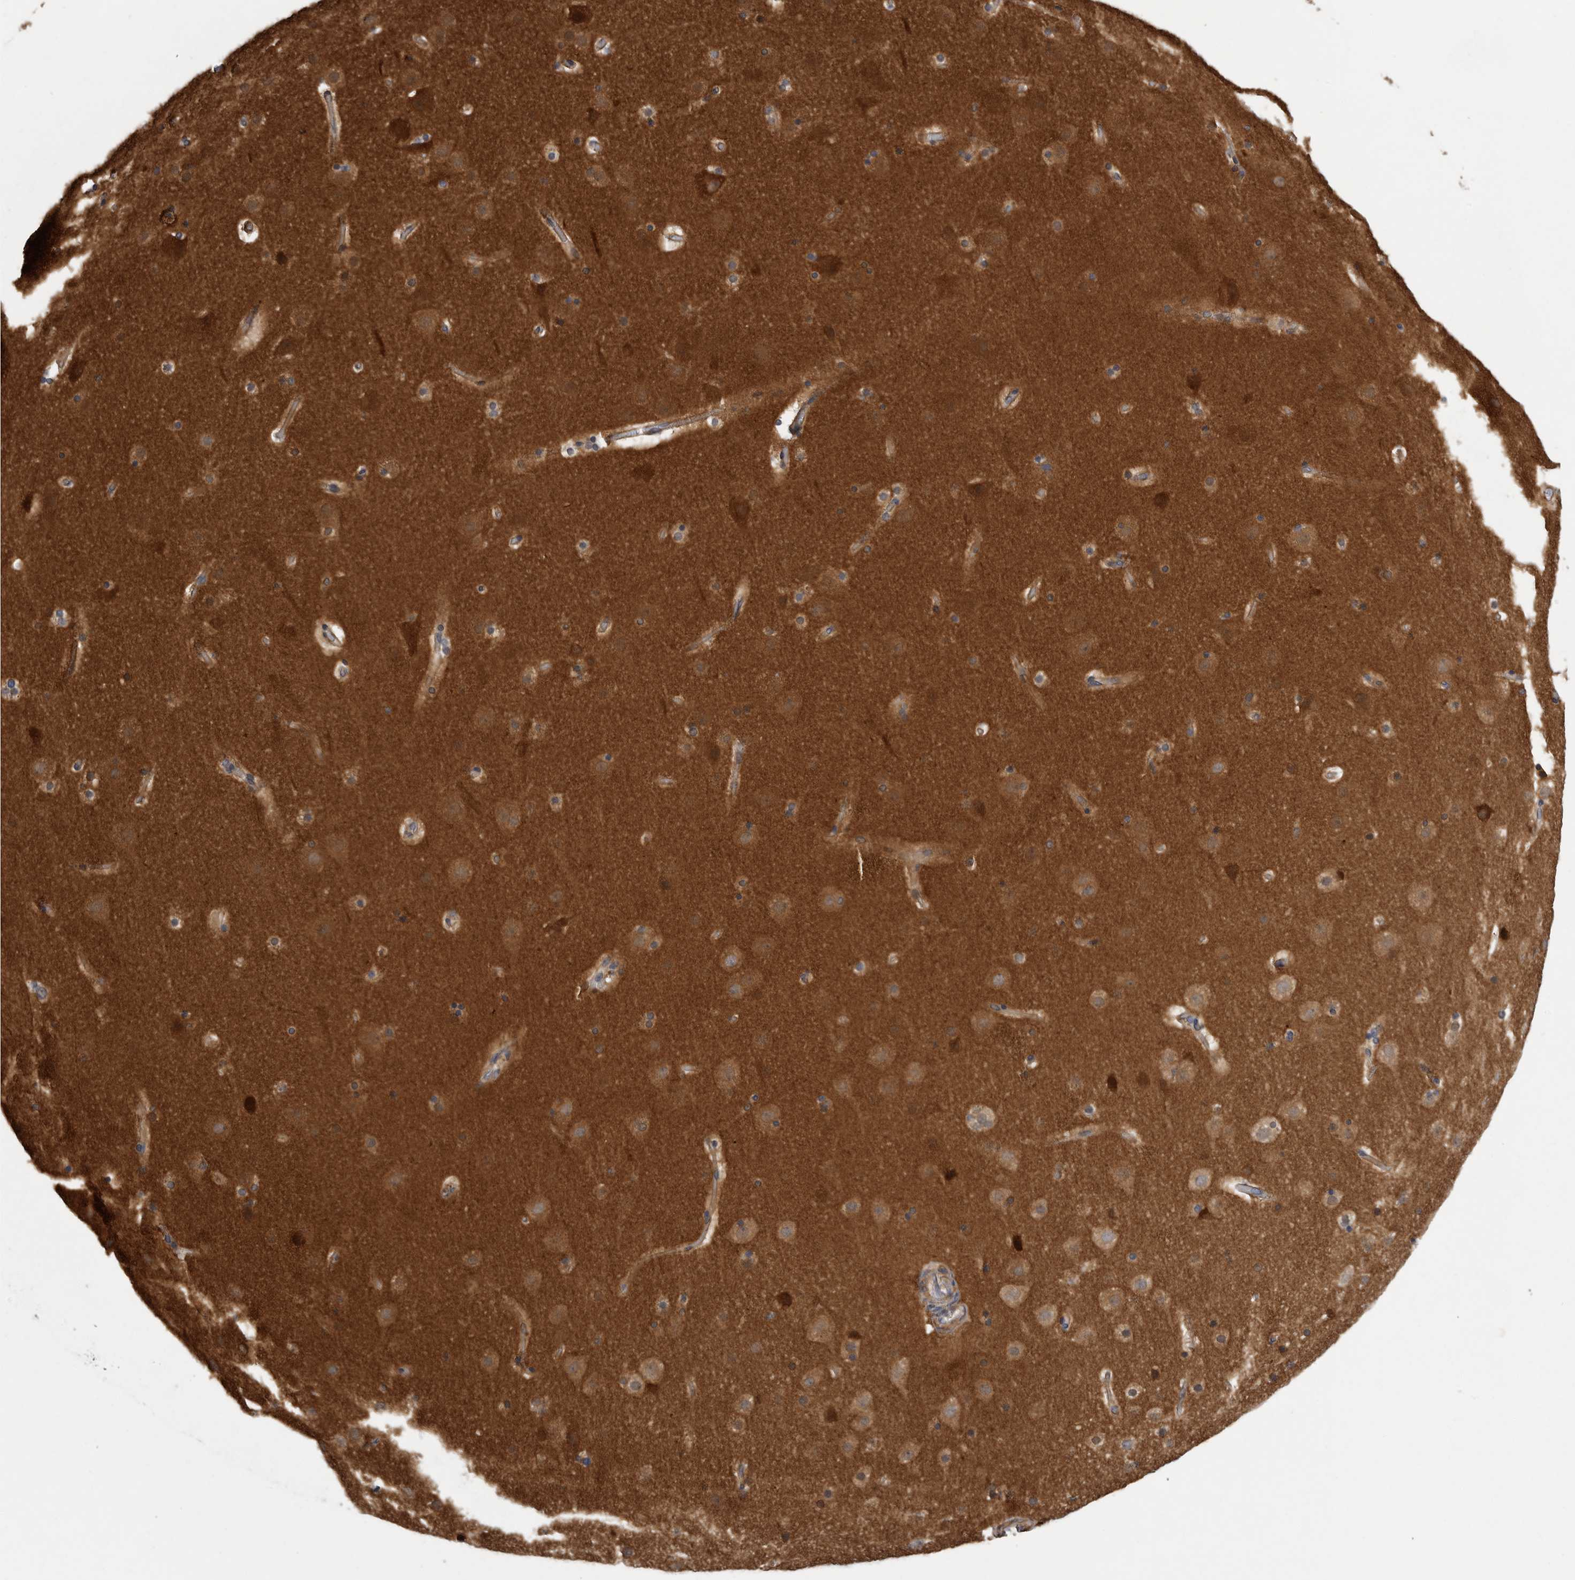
{"staining": {"intensity": "weak", "quantity": ">75%", "location": "cytoplasmic/membranous"}, "tissue": "cerebral cortex", "cell_type": "Endothelial cells", "image_type": "normal", "snomed": [{"axis": "morphology", "description": "Normal tissue, NOS"}, {"axis": "topography", "description": "Cerebral cortex"}], "caption": "Endothelial cells exhibit low levels of weak cytoplasmic/membranous positivity in approximately >75% of cells in normal human cerebral cortex.", "gene": "OXR1", "patient": {"sex": "male", "age": 57}}